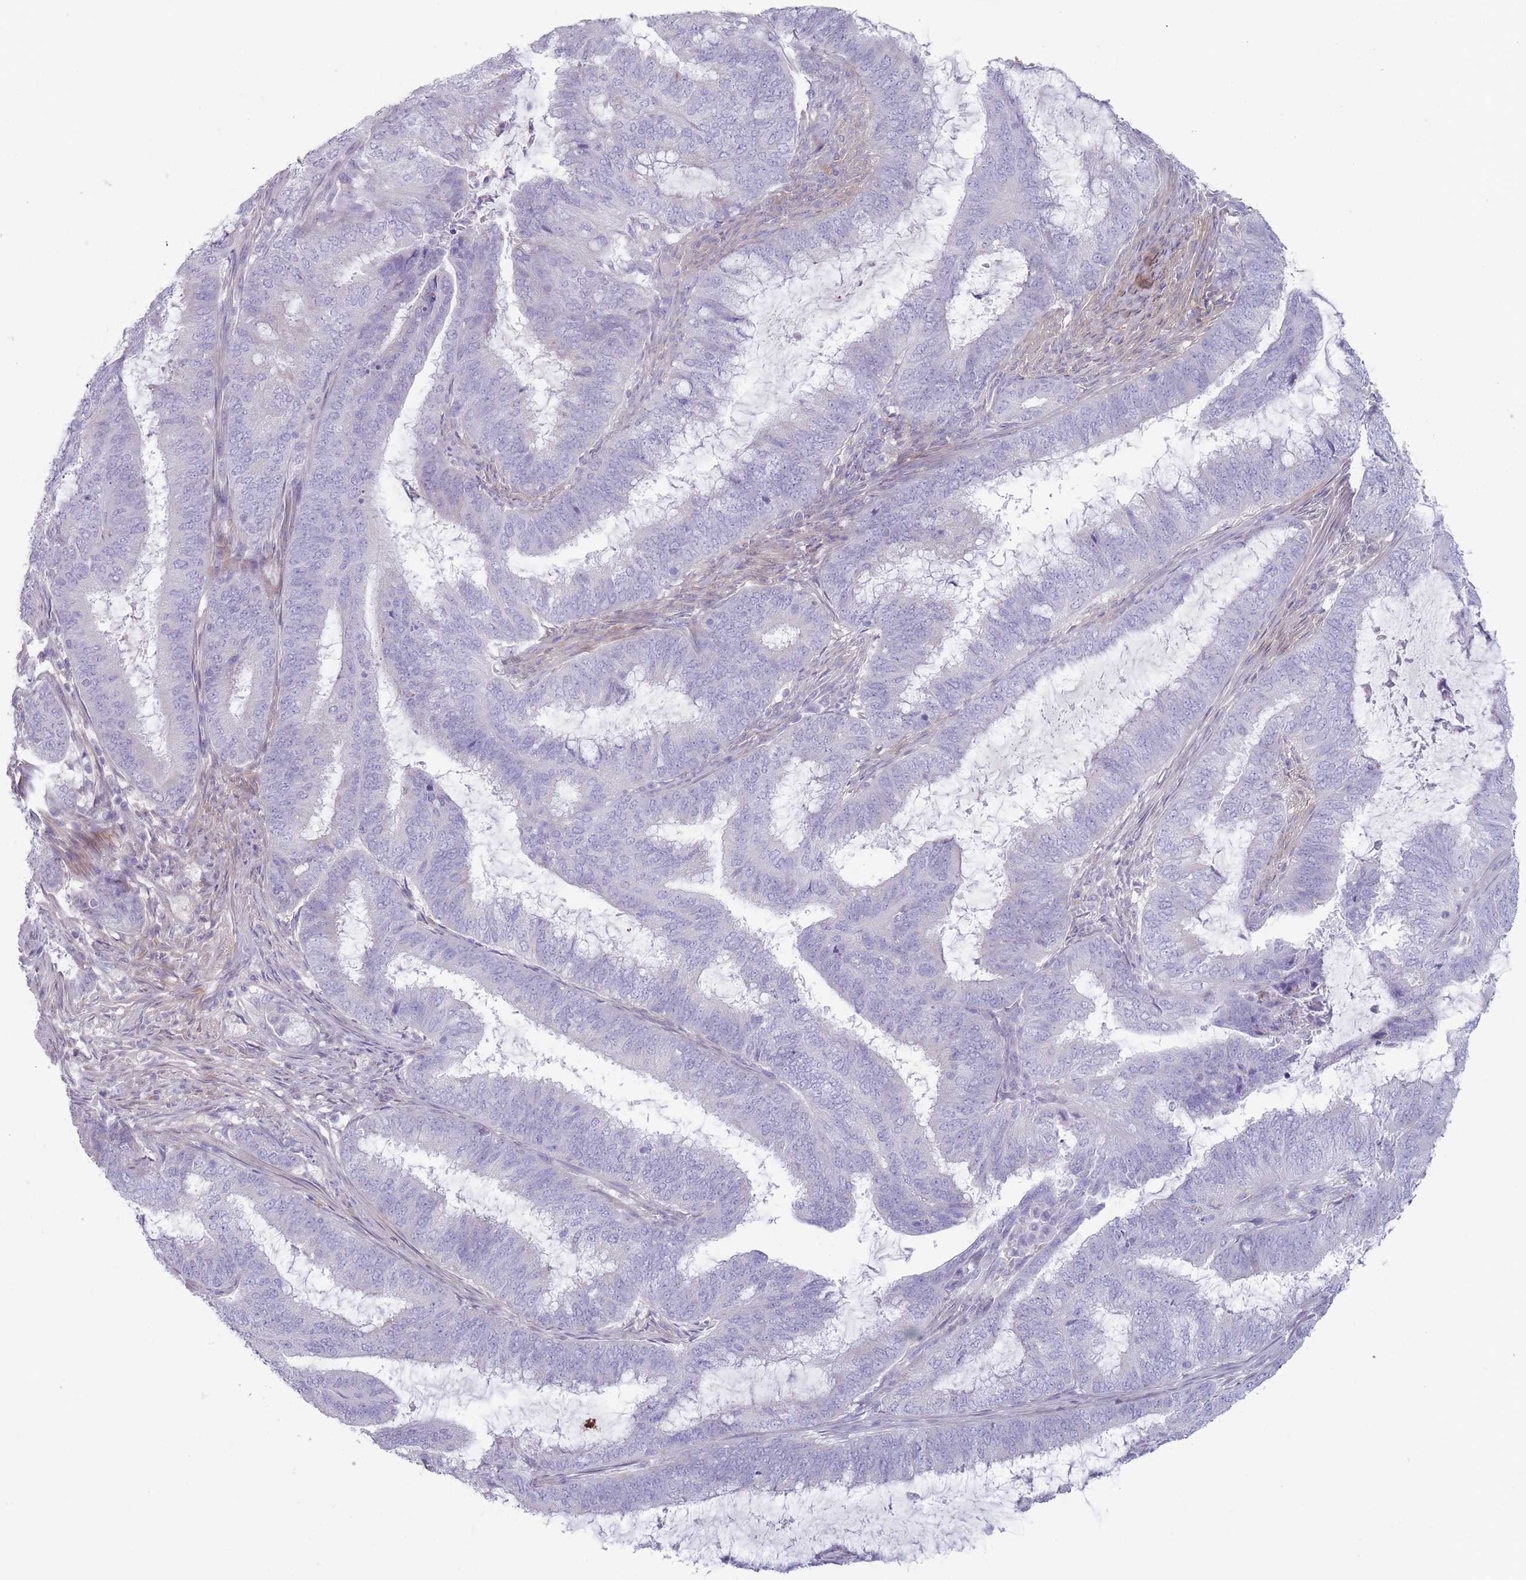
{"staining": {"intensity": "negative", "quantity": "none", "location": "none"}, "tissue": "endometrial cancer", "cell_type": "Tumor cells", "image_type": "cancer", "snomed": [{"axis": "morphology", "description": "Adenocarcinoma, NOS"}, {"axis": "topography", "description": "Endometrium"}], "caption": "The histopathology image exhibits no staining of tumor cells in endometrial cancer.", "gene": "PAIP2B", "patient": {"sex": "female", "age": 51}}